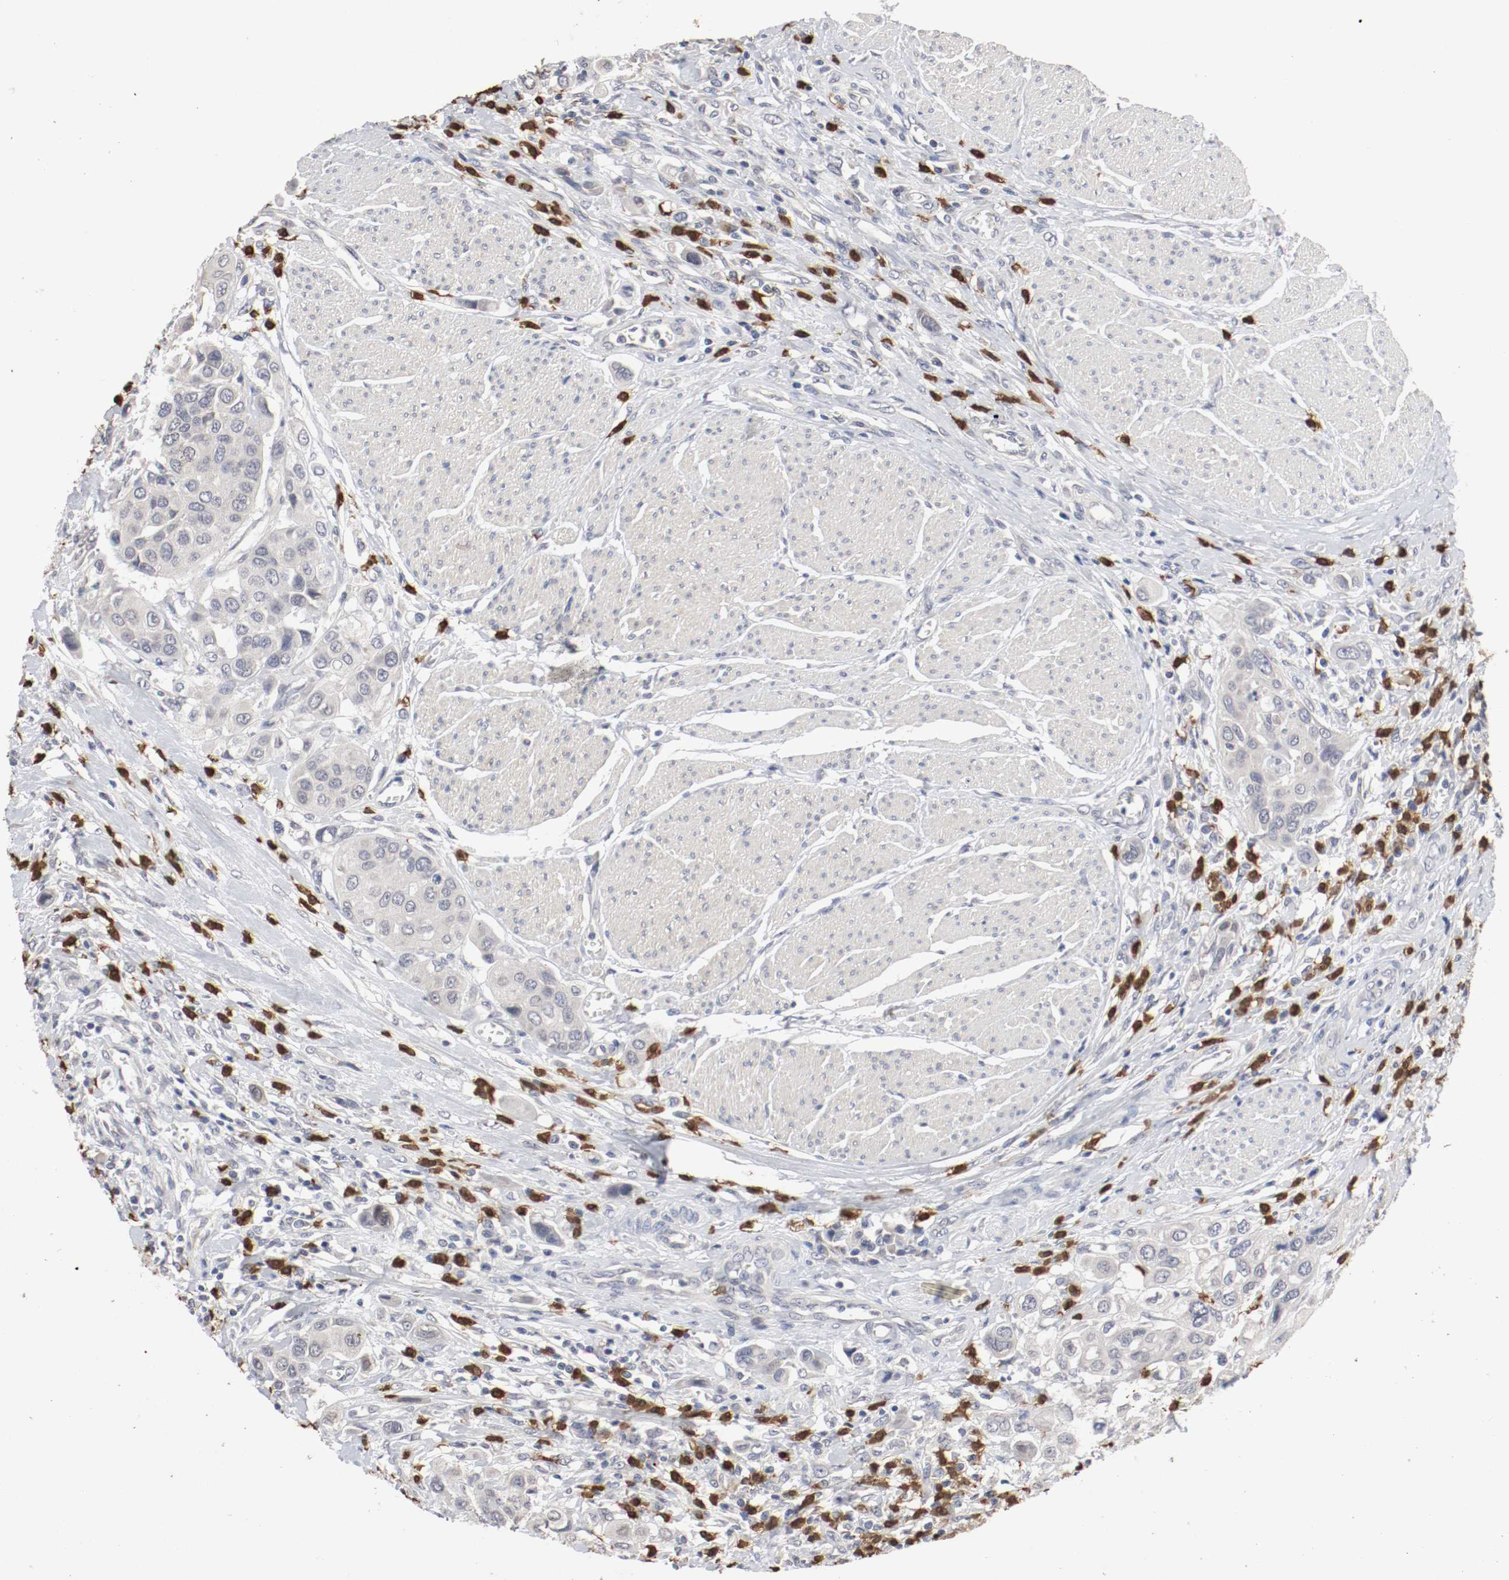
{"staining": {"intensity": "negative", "quantity": "none", "location": "none"}, "tissue": "urothelial cancer", "cell_type": "Tumor cells", "image_type": "cancer", "snomed": [{"axis": "morphology", "description": "Urothelial carcinoma, High grade"}, {"axis": "topography", "description": "Urinary bladder"}], "caption": "Urothelial cancer was stained to show a protein in brown. There is no significant staining in tumor cells.", "gene": "CEBPE", "patient": {"sex": "male", "age": 50}}